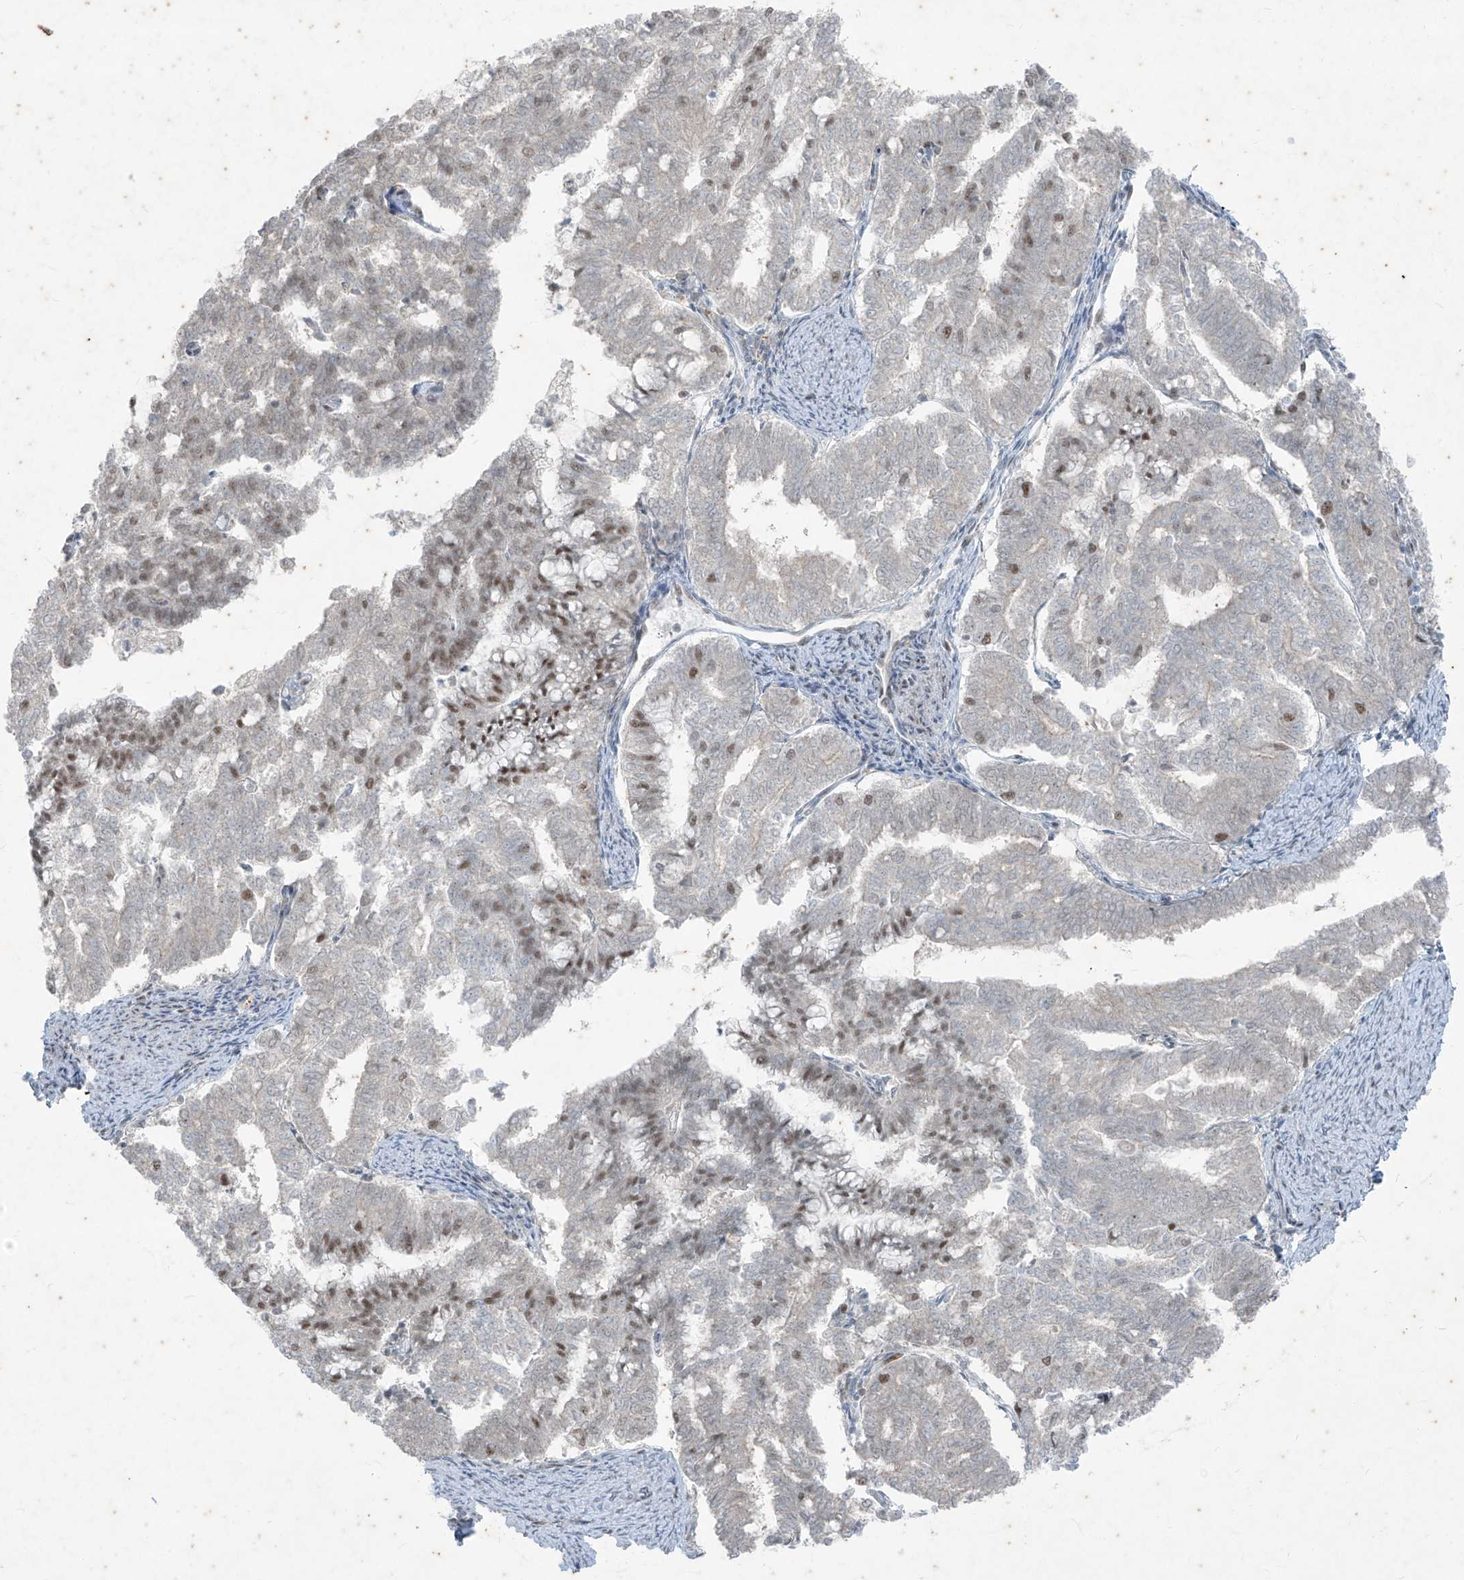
{"staining": {"intensity": "moderate", "quantity": "<25%", "location": "nuclear"}, "tissue": "endometrial cancer", "cell_type": "Tumor cells", "image_type": "cancer", "snomed": [{"axis": "morphology", "description": "Adenocarcinoma, NOS"}, {"axis": "topography", "description": "Endometrium"}], "caption": "This is an image of immunohistochemistry staining of endometrial cancer, which shows moderate positivity in the nuclear of tumor cells.", "gene": "ZNF354B", "patient": {"sex": "female", "age": 79}}